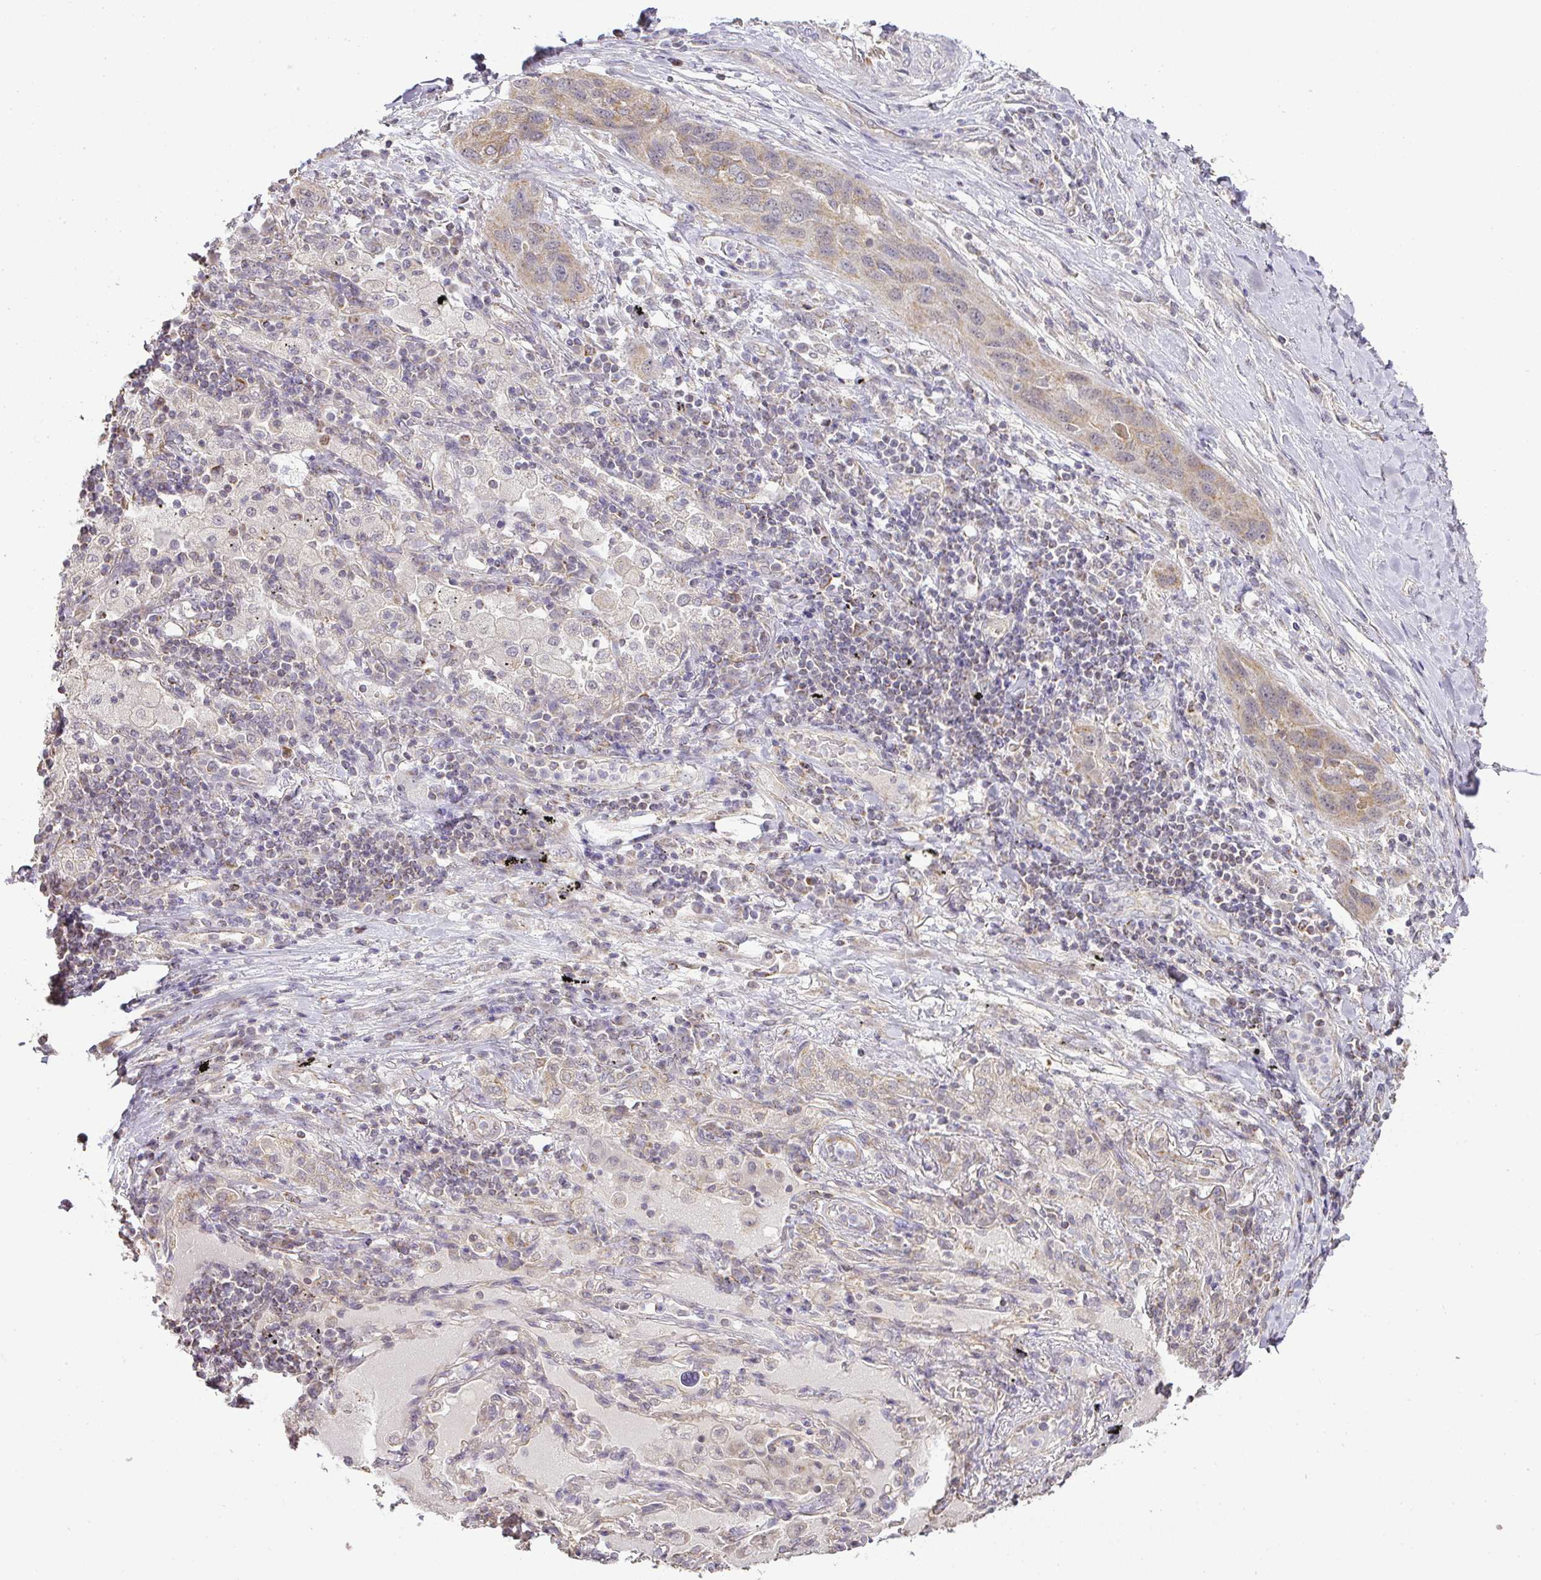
{"staining": {"intensity": "moderate", "quantity": ">75%", "location": "cytoplasmic/membranous"}, "tissue": "lung cancer", "cell_type": "Tumor cells", "image_type": "cancer", "snomed": [{"axis": "morphology", "description": "Squamous cell carcinoma, NOS"}, {"axis": "topography", "description": "Lung"}], "caption": "Immunohistochemistry photomicrograph of neoplastic tissue: lung squamous cell carcinoma stained using immunohistochemistry (IHC) reveals medium levels of moderate protein expression localized specifically in the cytoplasmic/membranous of tumor cells, appearing as a cytoplasmic/membranous brown color.", "gene": "MYOM2", "patient": {"sex": "female", "age": 70}}